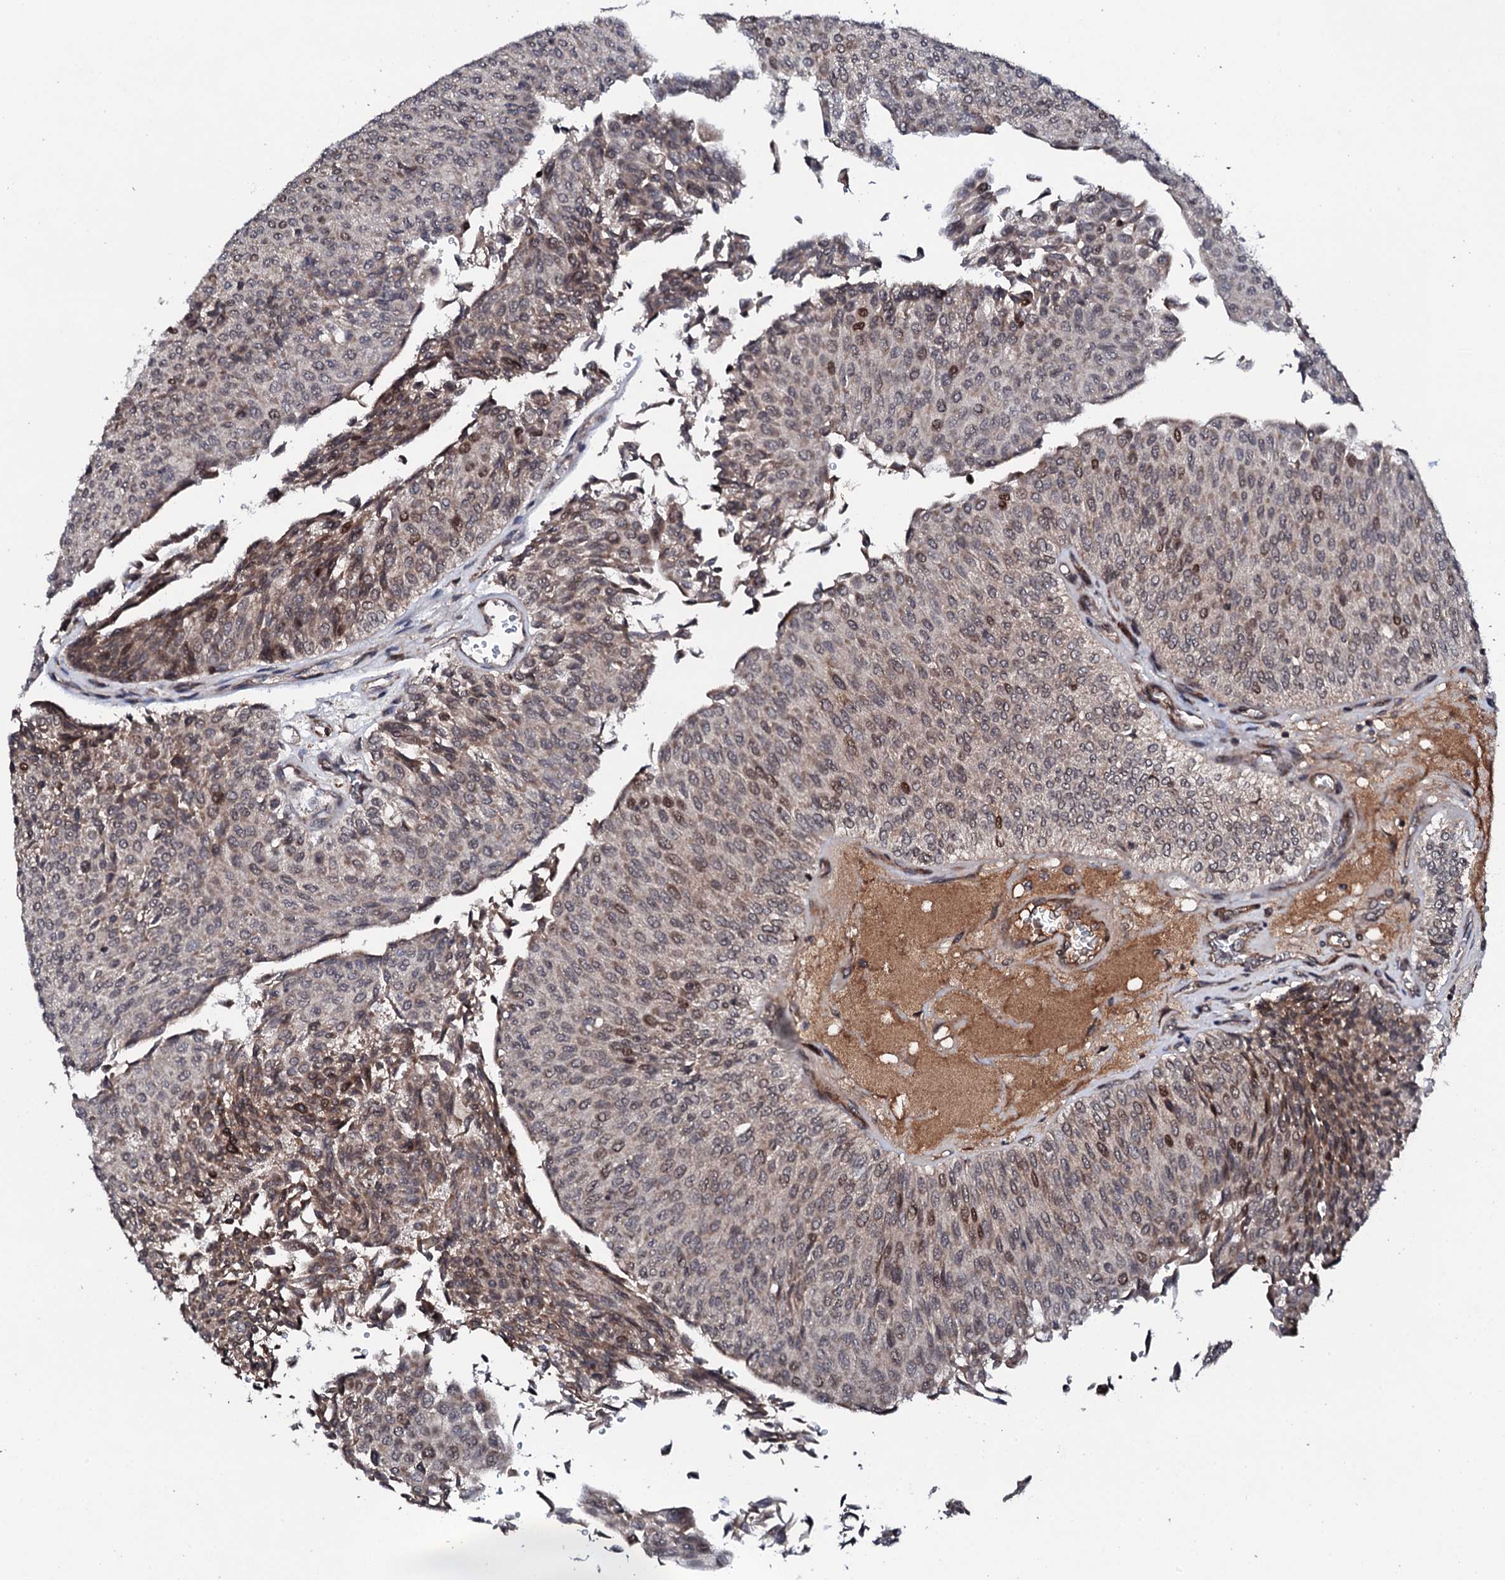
{"staining": {"intensity": "weak", "quantity": "<25%", "location": "cytoplasmic/membranous,nuclear"}, "tissue": "urothelial cancer", "cell_type": "Tumor cells", "image_type": "cancer", "snomed": [{"axis": "morphology", "description": "Urothelial carcinoma, Low grade"}, {"axis": "topography", "description": "Urinary bladder"}], "caption": "Micrograph shows no significant protein expression in tumor cells of urothelial carcinoma (low-grade).", "gene": "FAM111A", "patient": {"sex": "male", "age": 78}}